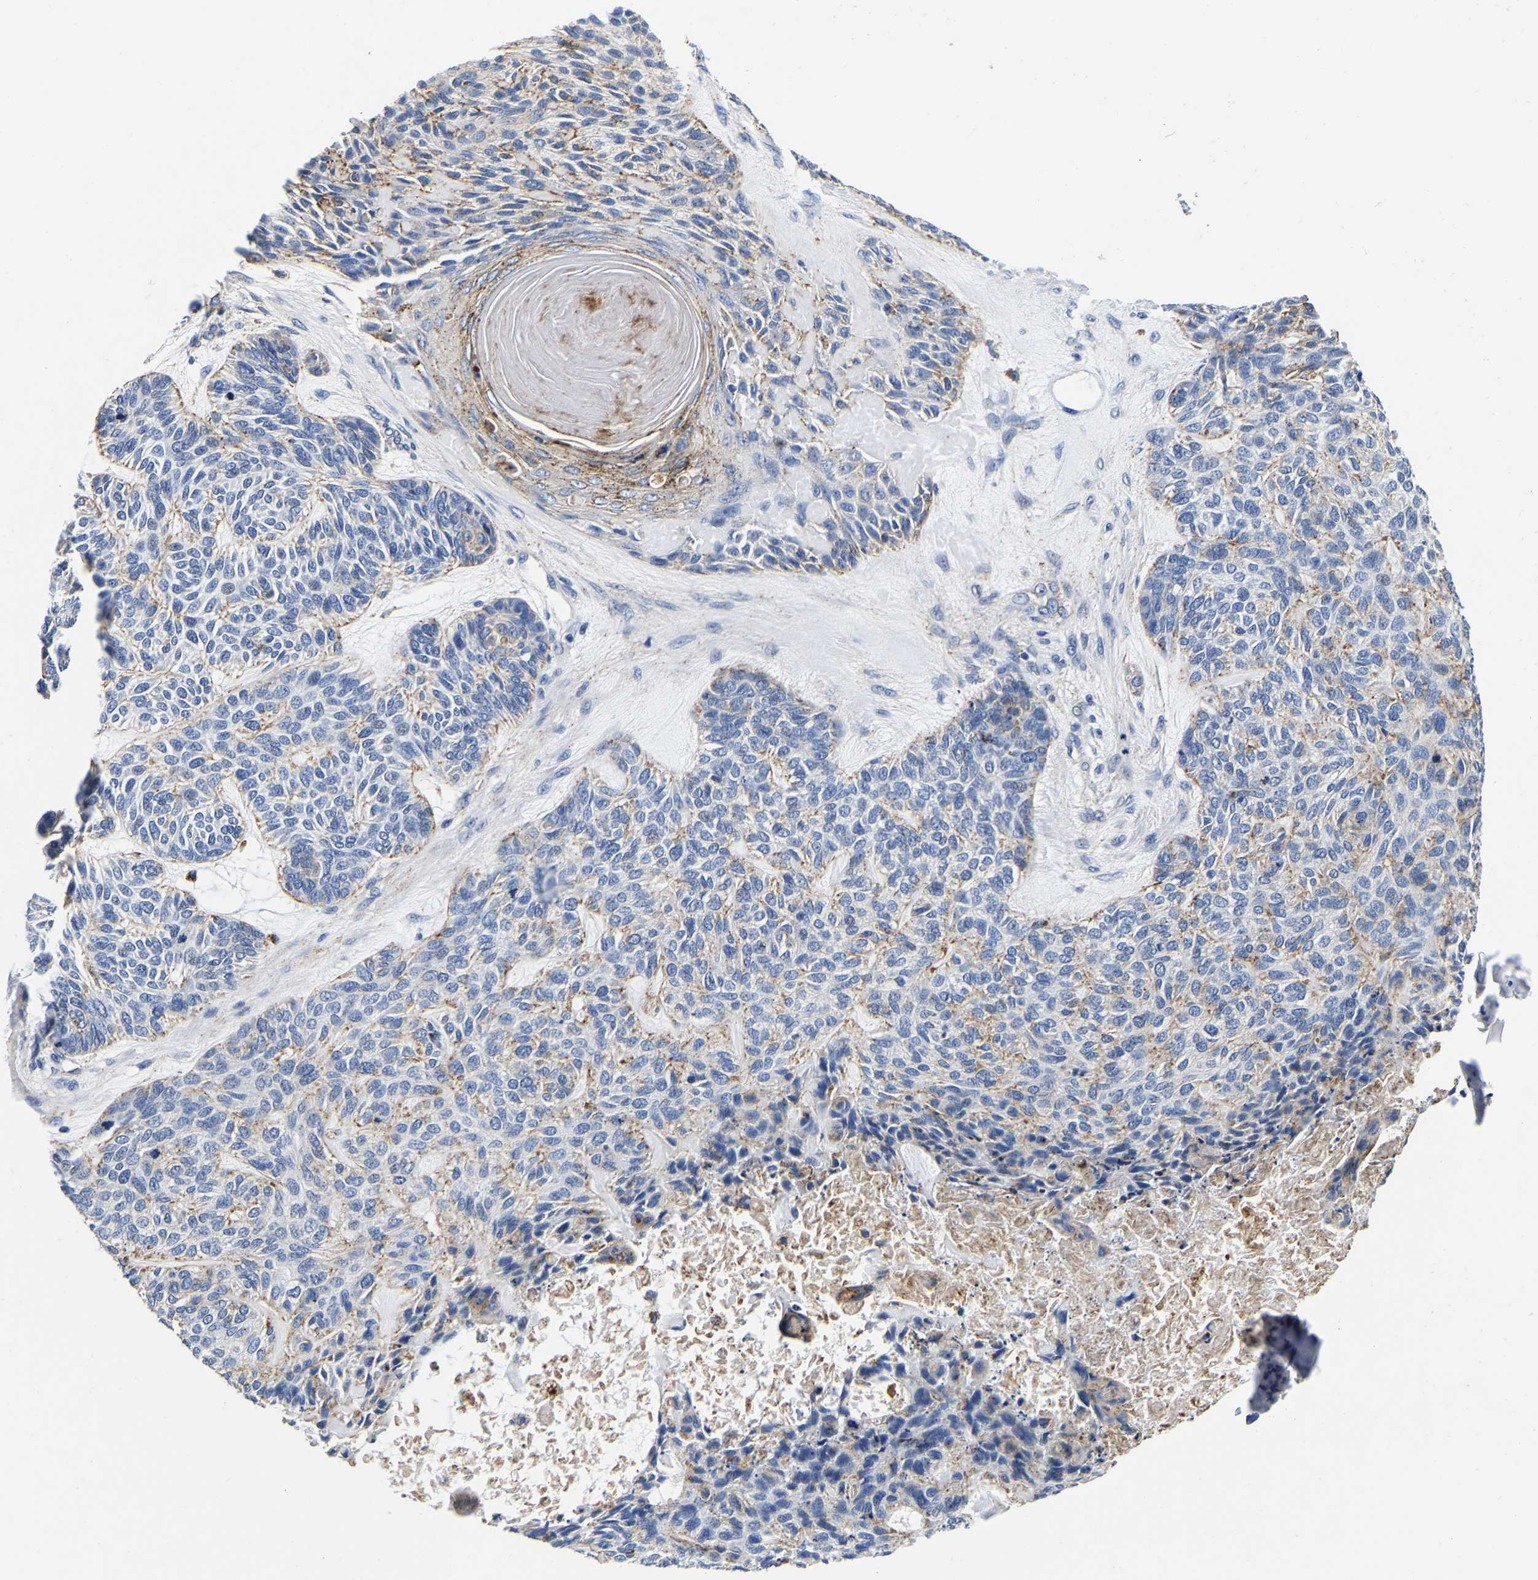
{"staining": {"intensity": "moderate", "quantity": "<25%", "location": "cytoplasmic/membranous"}, "tissue": "skin cancer", "cell_type": "Tumor cells", "image_type": "cancer", "snomed": [{"axis": "morphology", "description": "Basal cell carcinoma"}, {"axis": "topography", "description": "Skin"}], "caption": "Protein staining demonstrates moderate cytoplasmic/membranous expression in about <25% of tumor cells in skin cancer (basal cell carcinoma).", "gene": "GRN", "patient": {"sex": "male", "age": 55}}